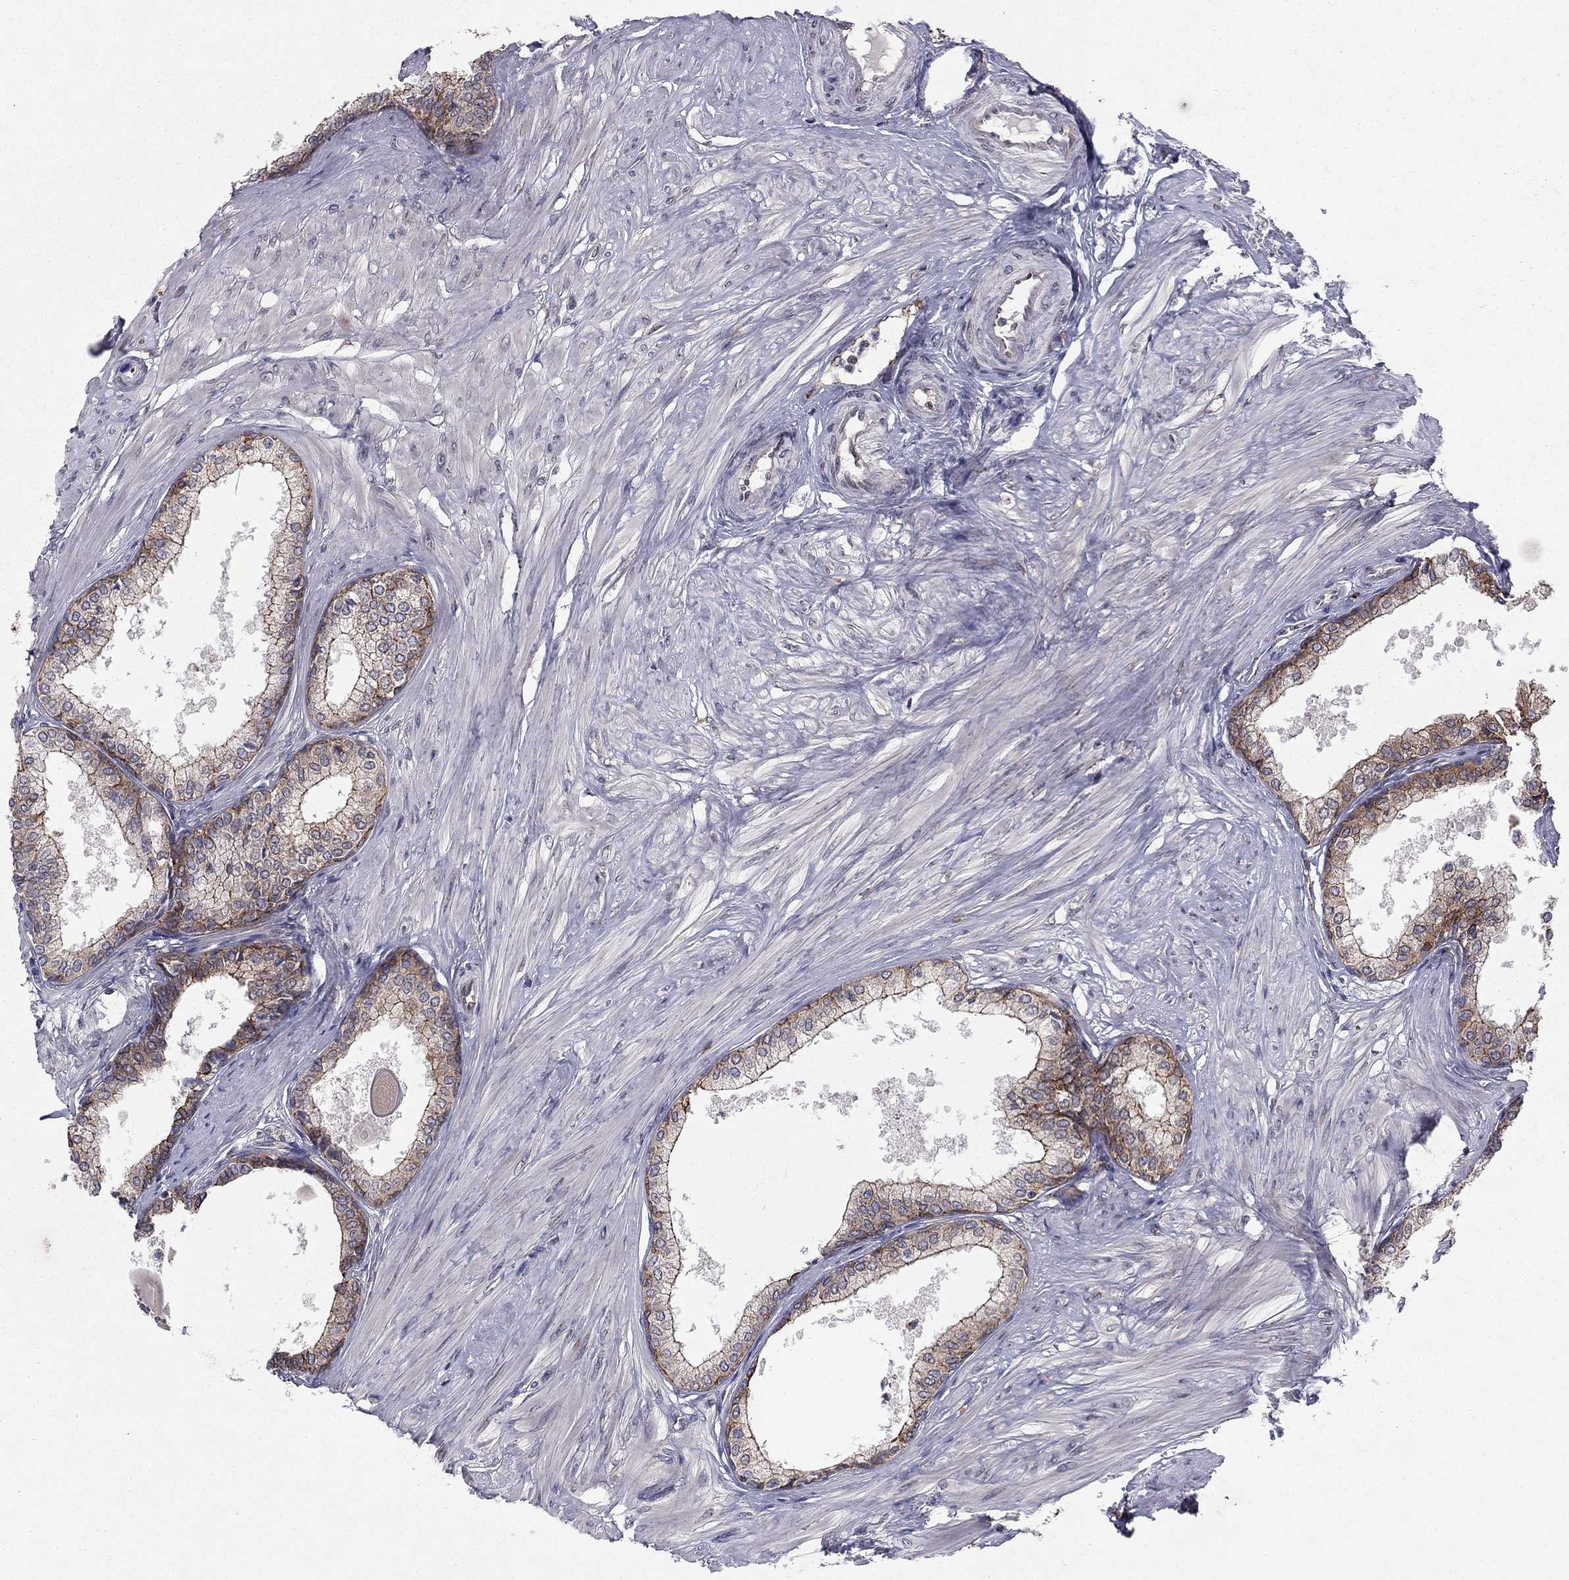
{"staining": {"intensity": "strong", "quantity": "25%-75%", "location": "cytoplasmic/membranous"}, "tissue": "prostate", "cell_type": "Glandular cells", "image_type": "normal", "snomed": [{"axis": "morphology", "description": "Normal tissue, NOS"}, {"axis": "topography", "description": "Prostate"}], "caption": "An immunohistochemistry (IHC) image of benign tissue is shown. Protein staining in brown labels strong cytoplasmic/membranous positivity in prostate within glandular cells.", "gene": "YIF1A", "patient": {"sex": "male", "age": 63}}